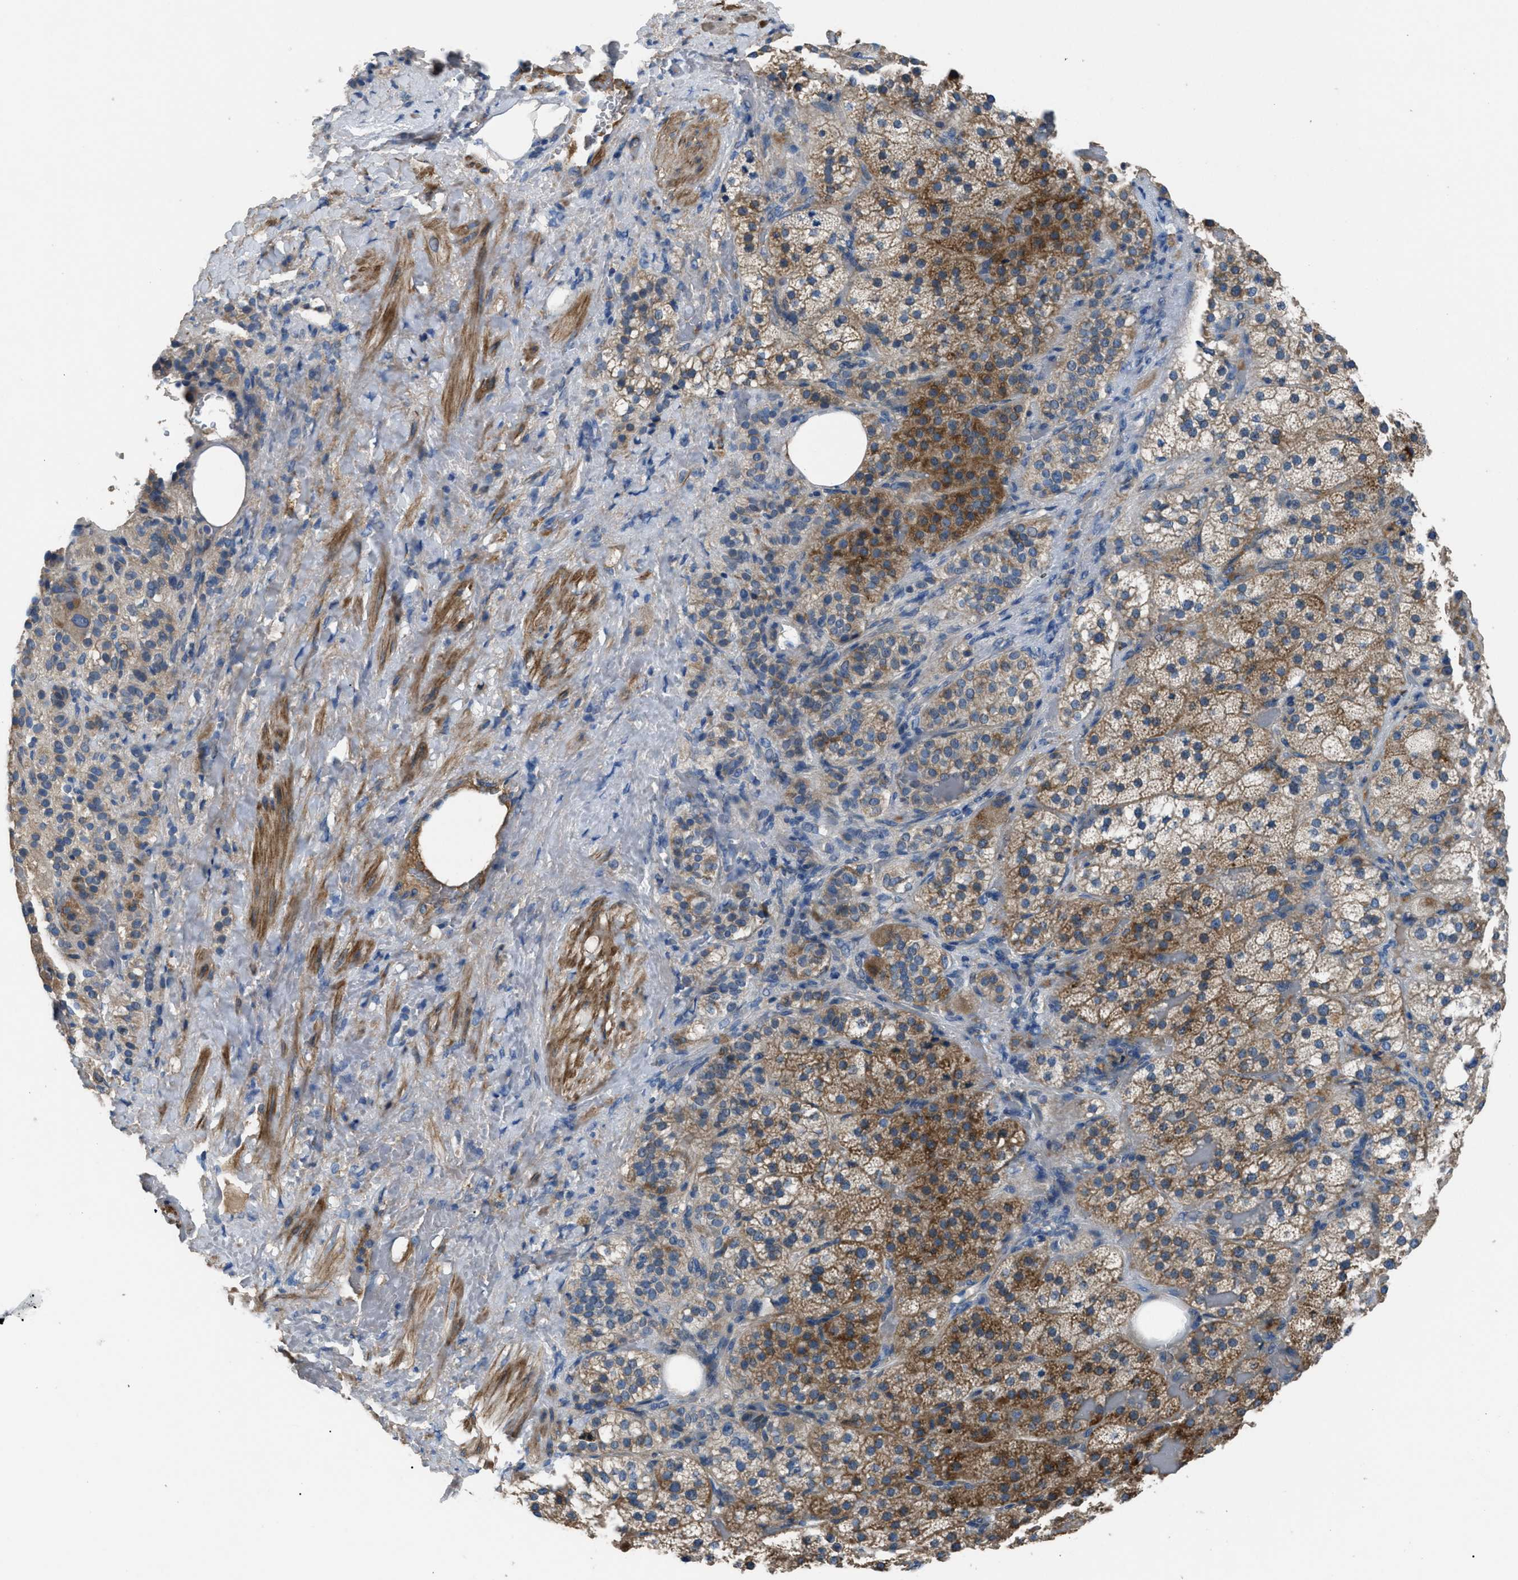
{"staining": {"intensity": "moderate", "quantity": ">75%", "location": "cytoplasmic/membranous"}, "tissue": "adrenal gland", "cell_type": "Glandular cells", "image_type": "normal", "snomed": [{"axis": "morphology", "description": "Normal tissue, NOS"}, {"axis": "topography", "description": "Adrenal gland"}], "caption": "Immunohistochemical staining of normal human adrenal gland exhibits >75% levels of moderate cytoplasmic/membranous protein expression in about >75% of glandular cells.", "gene": "SGCZ", "patient": {"sex": "female", "age": 59}}